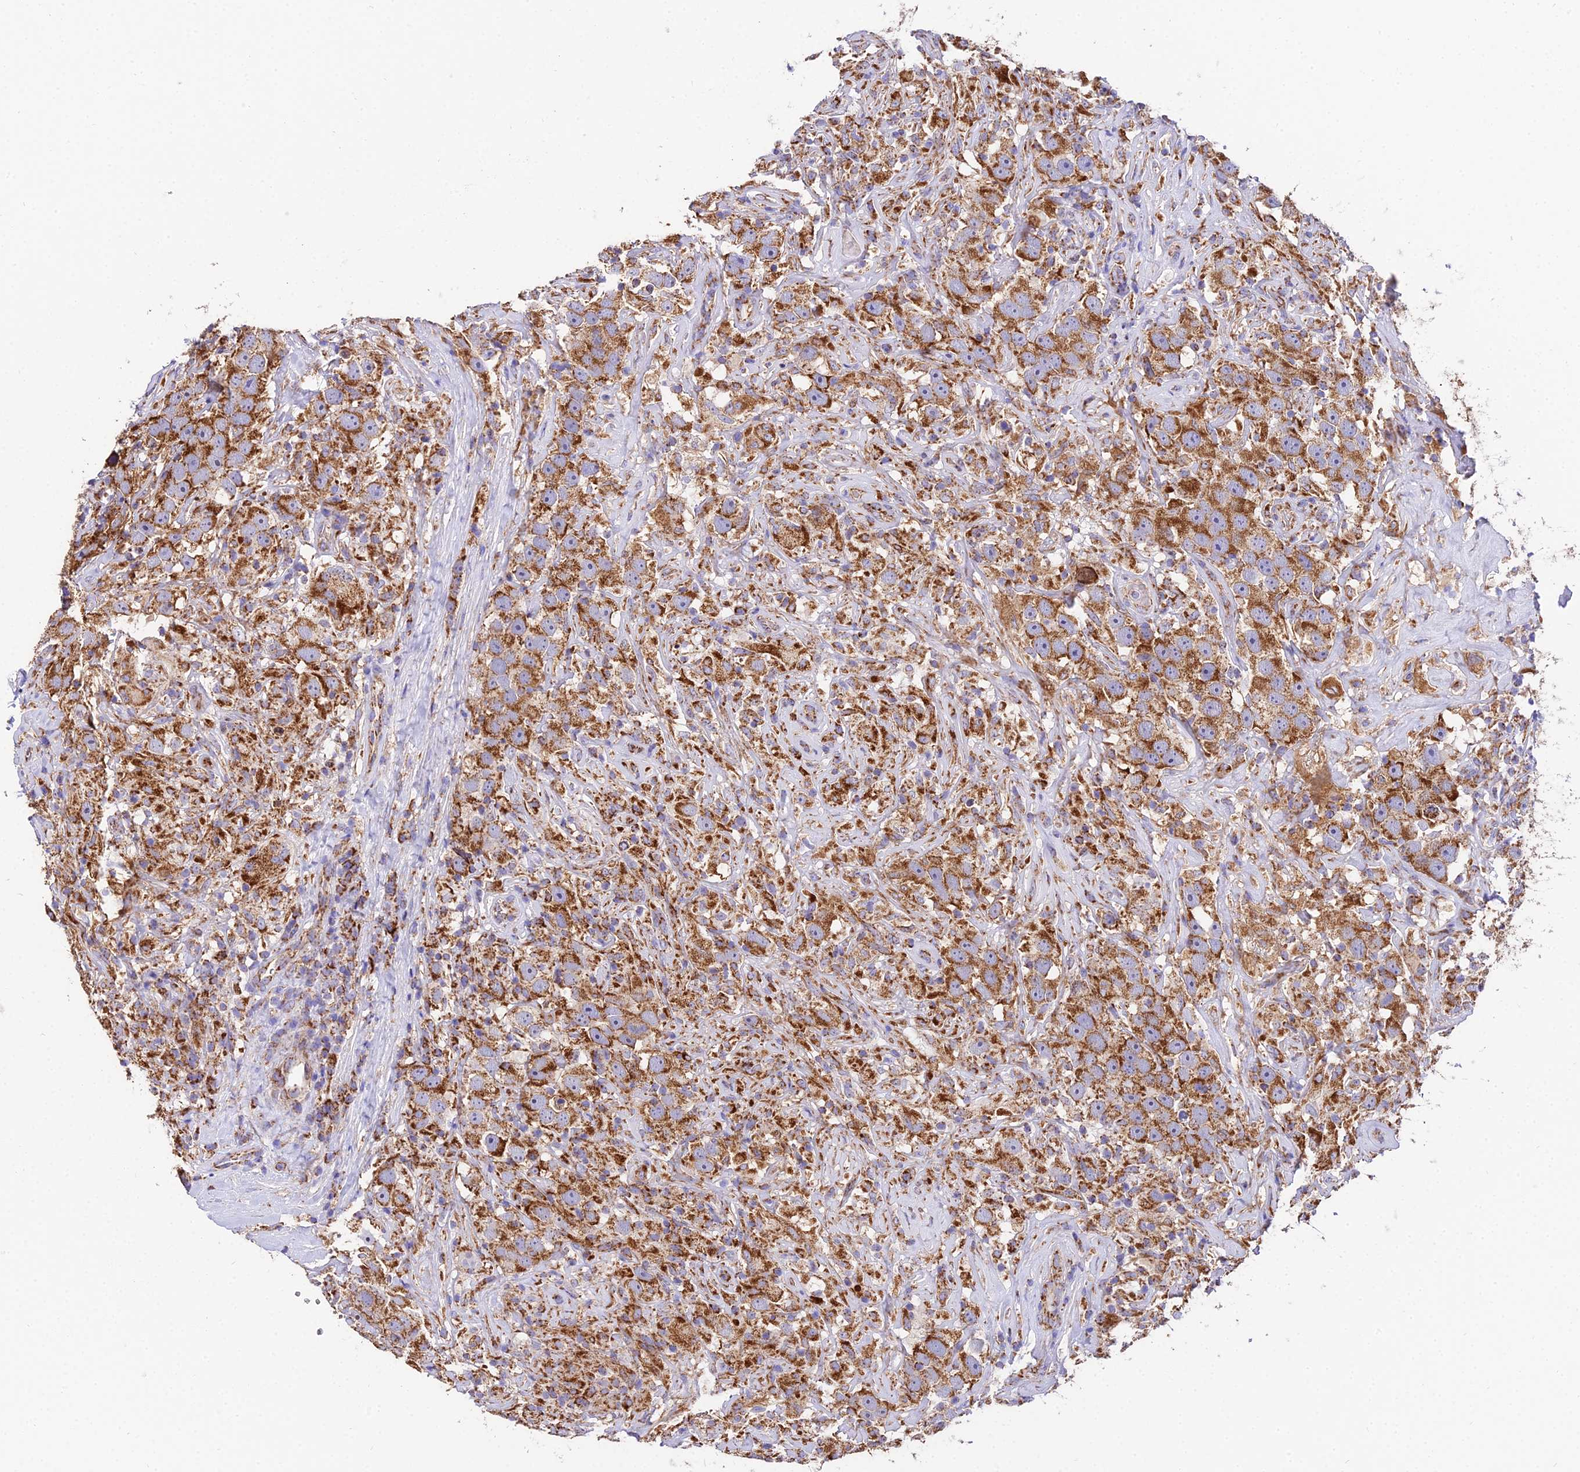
{"staining": {"intensity": "moderate", "quantity": ">75%", "location": "cytoplasmic/membranous"}, "tissue": "testis cancer", "cell_type": "Tumor cells", "image_type": "cancer", "snomed": [{"axis": "morphology", "description": "Seminoma, NOS"}, {"axis": "topography", "description": "Testis"}], "caption": "Human testis cancer (seminoma) stained for a protein (brown) exhibits moderate cytoplasmic/membranous positive positivity in about >75% of tumor cells.", "gene": "OCIAD1", "patient": {"sex": "male", "age": 49}}